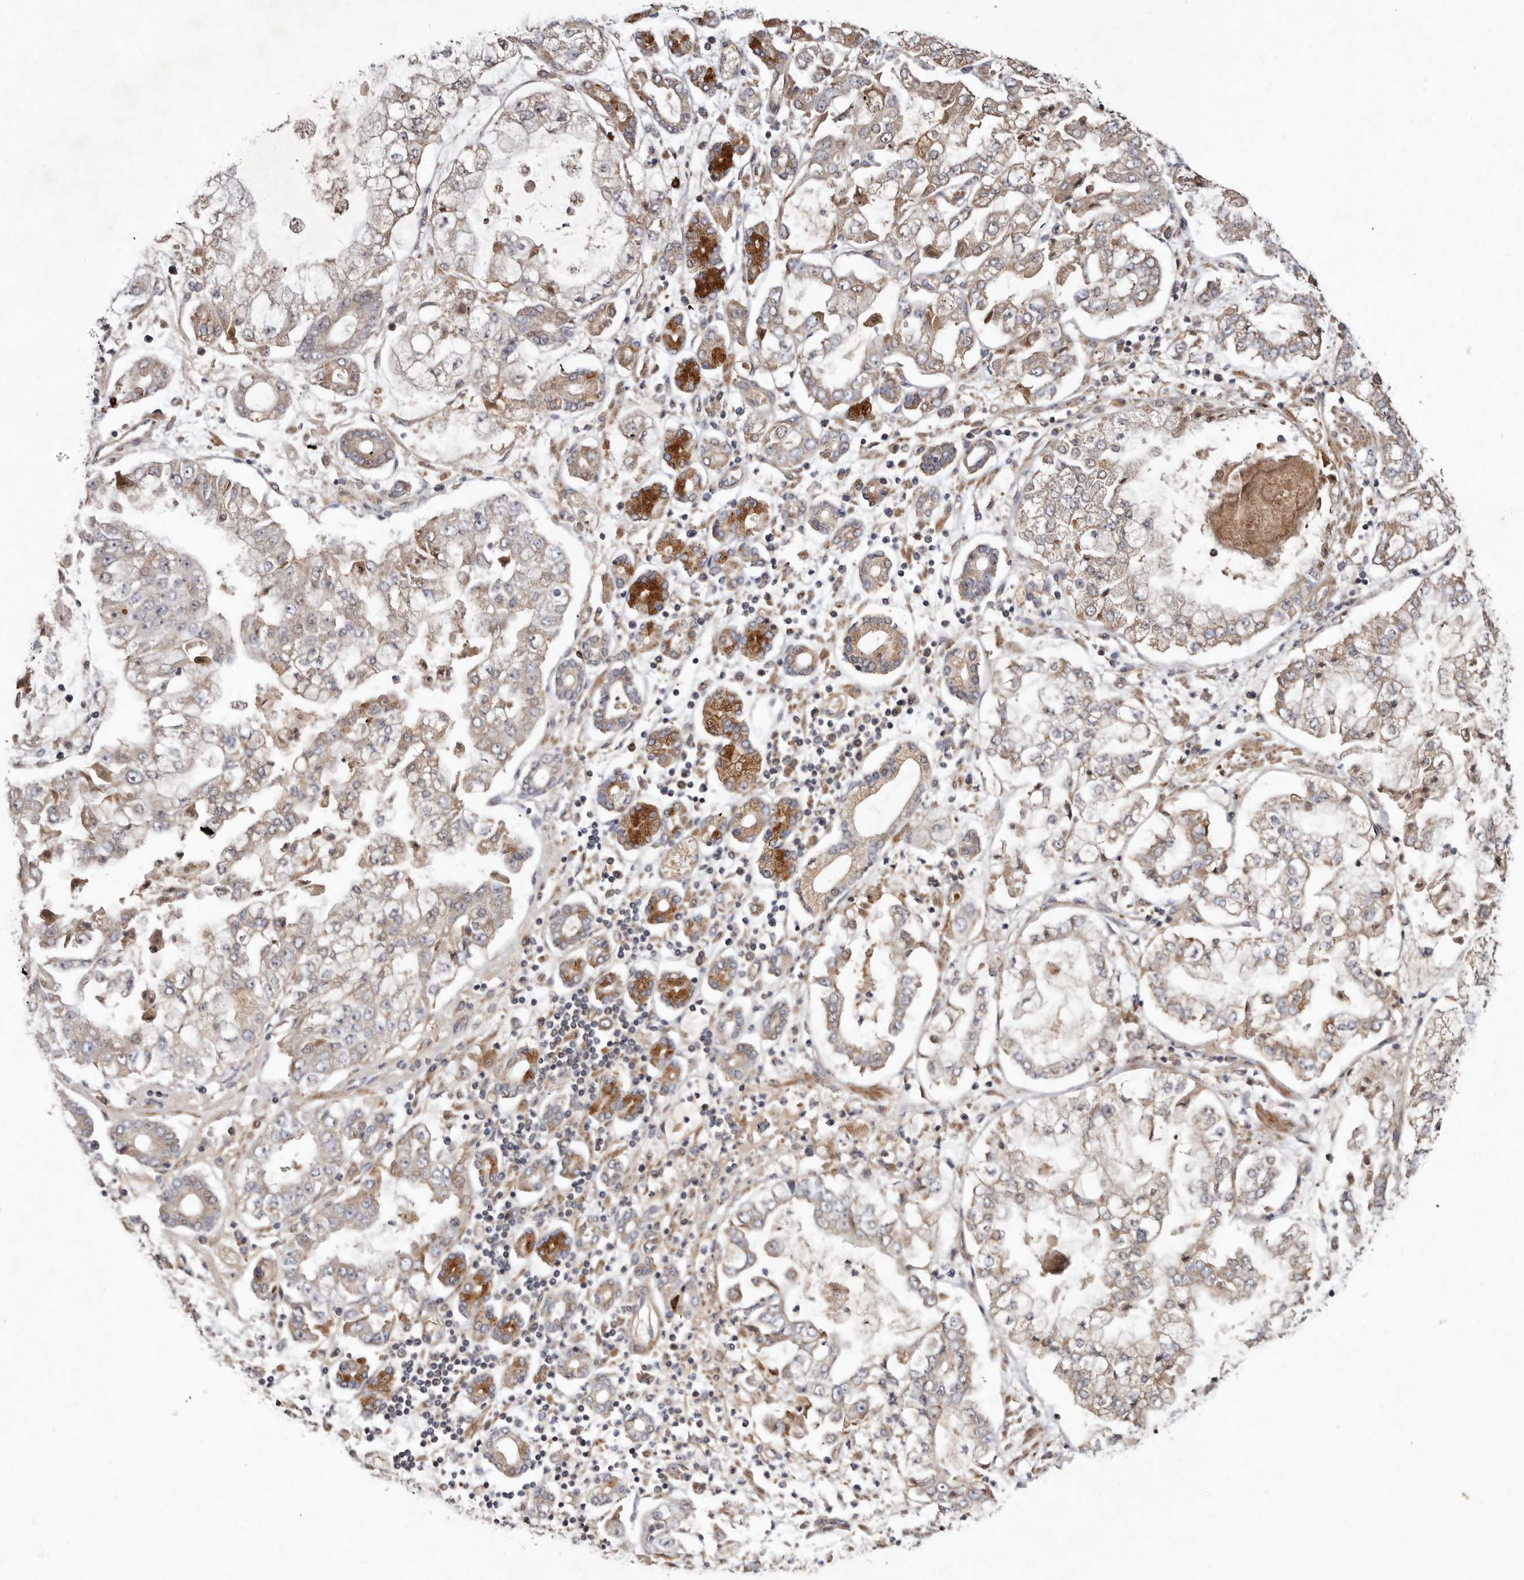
{"staining": {"intensity": "moderate", "quantity": "25%-75%", "location": "cytoplasmic/membranous"}, "tissue": "stomach cancer", "cell_type": "Tumor cells", "image_type": "cancer", "snomed": [{"axis": "morphology", "description": "Adenocarcinoma, NOS"}, {"axis": "topography", "description": "Stomach"}], "caption": "Immunohistochemical staining of stomach adenocarcinoma displays medium levels of moderate cytoplasmic/membranous protein staining in approximately 25%-75% of tumor cells.", "gene": "GOT1L1", "patient": {"sex": "male", "age": 76}}